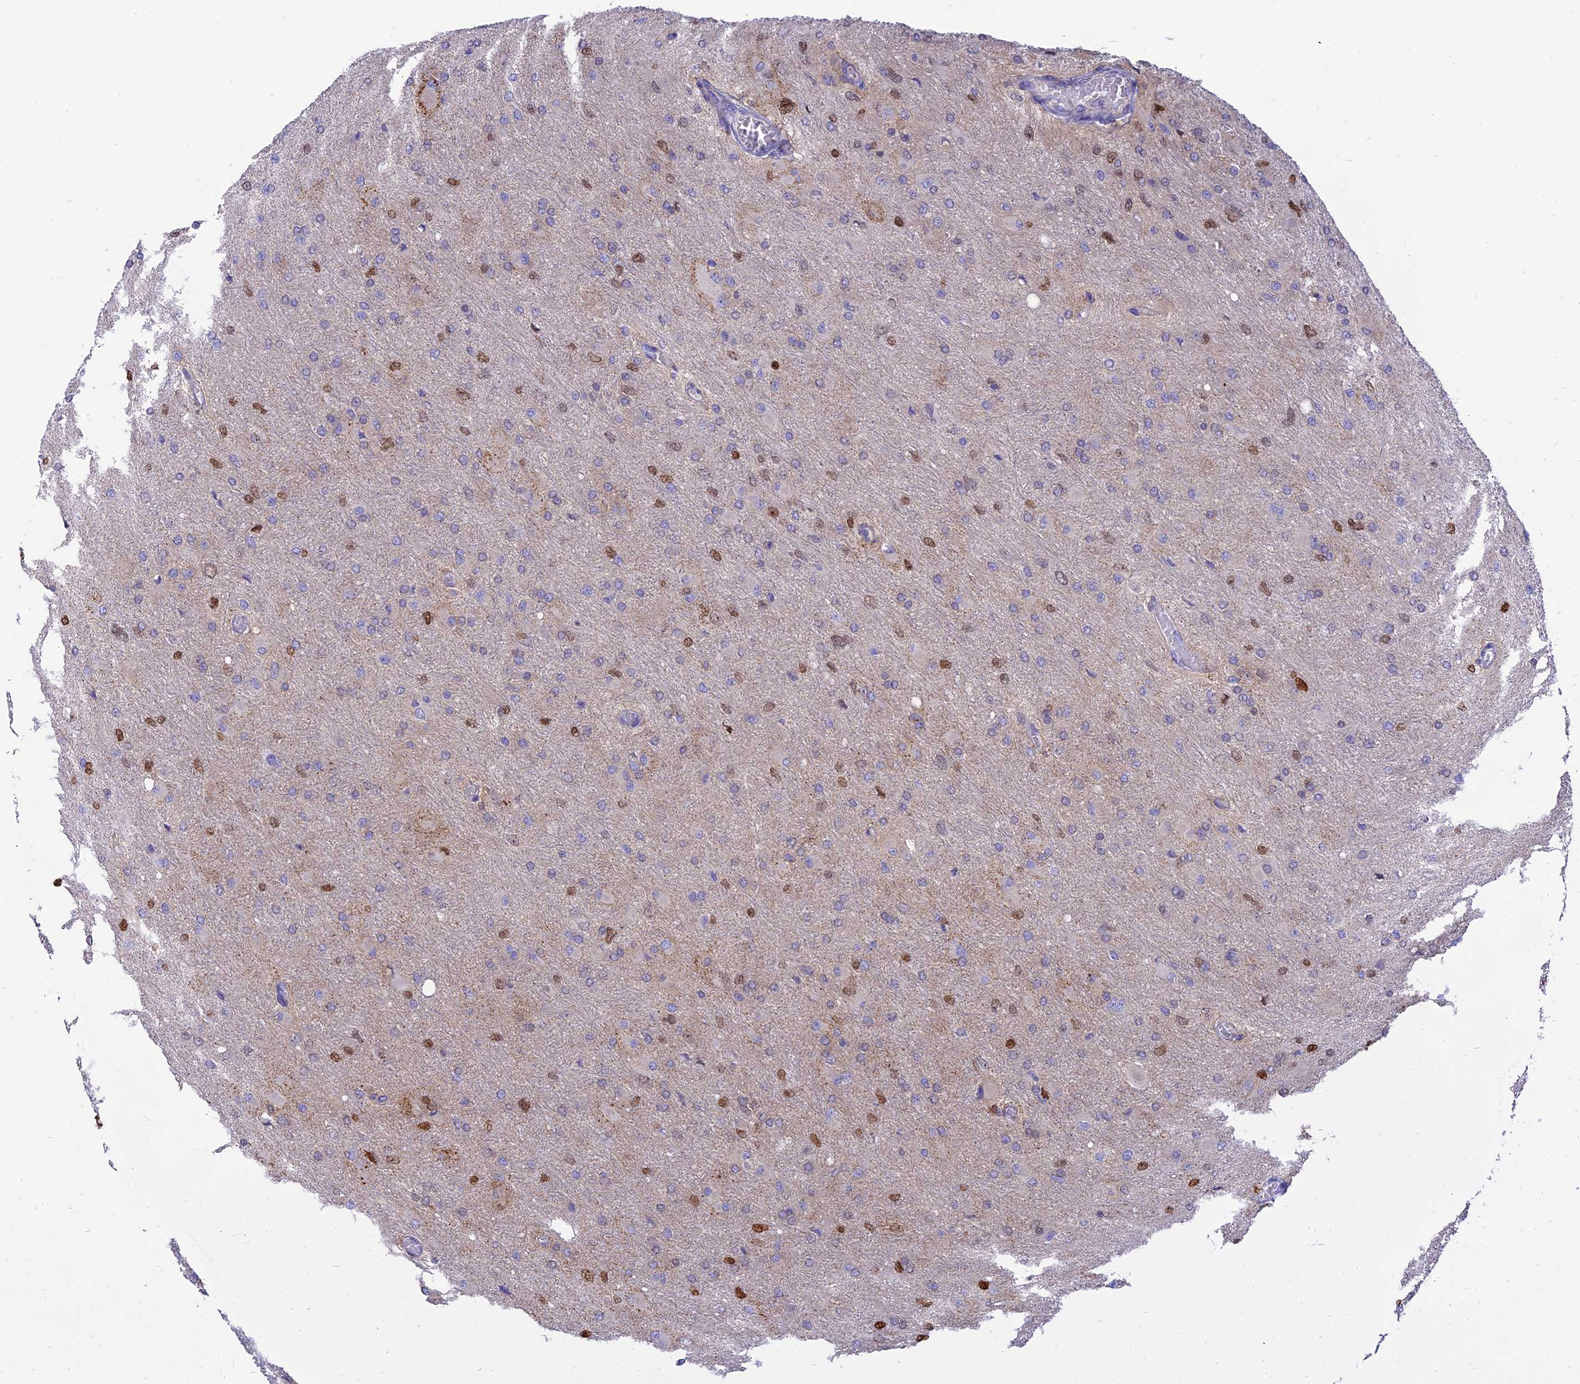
{"staining": {"intensity": "moderate", "quantity": "<25%", "location": "nuclear"}, "tissue": "glioma", "cell_type": "Tumor cells", "image_type": "cancer", "snomed": [{"axis": "morphology", "description": "Glioma, malignant, High grade"}, {"axis": "topography", "description": "Cerebral cortex"}], "caption": "The photomicrograph displays a brown stain indicating the presence of a protein in the nuclear of tumor cells in glioma.", "gene": "CENPV", "patient": {"sex": "female", "age": 36}}